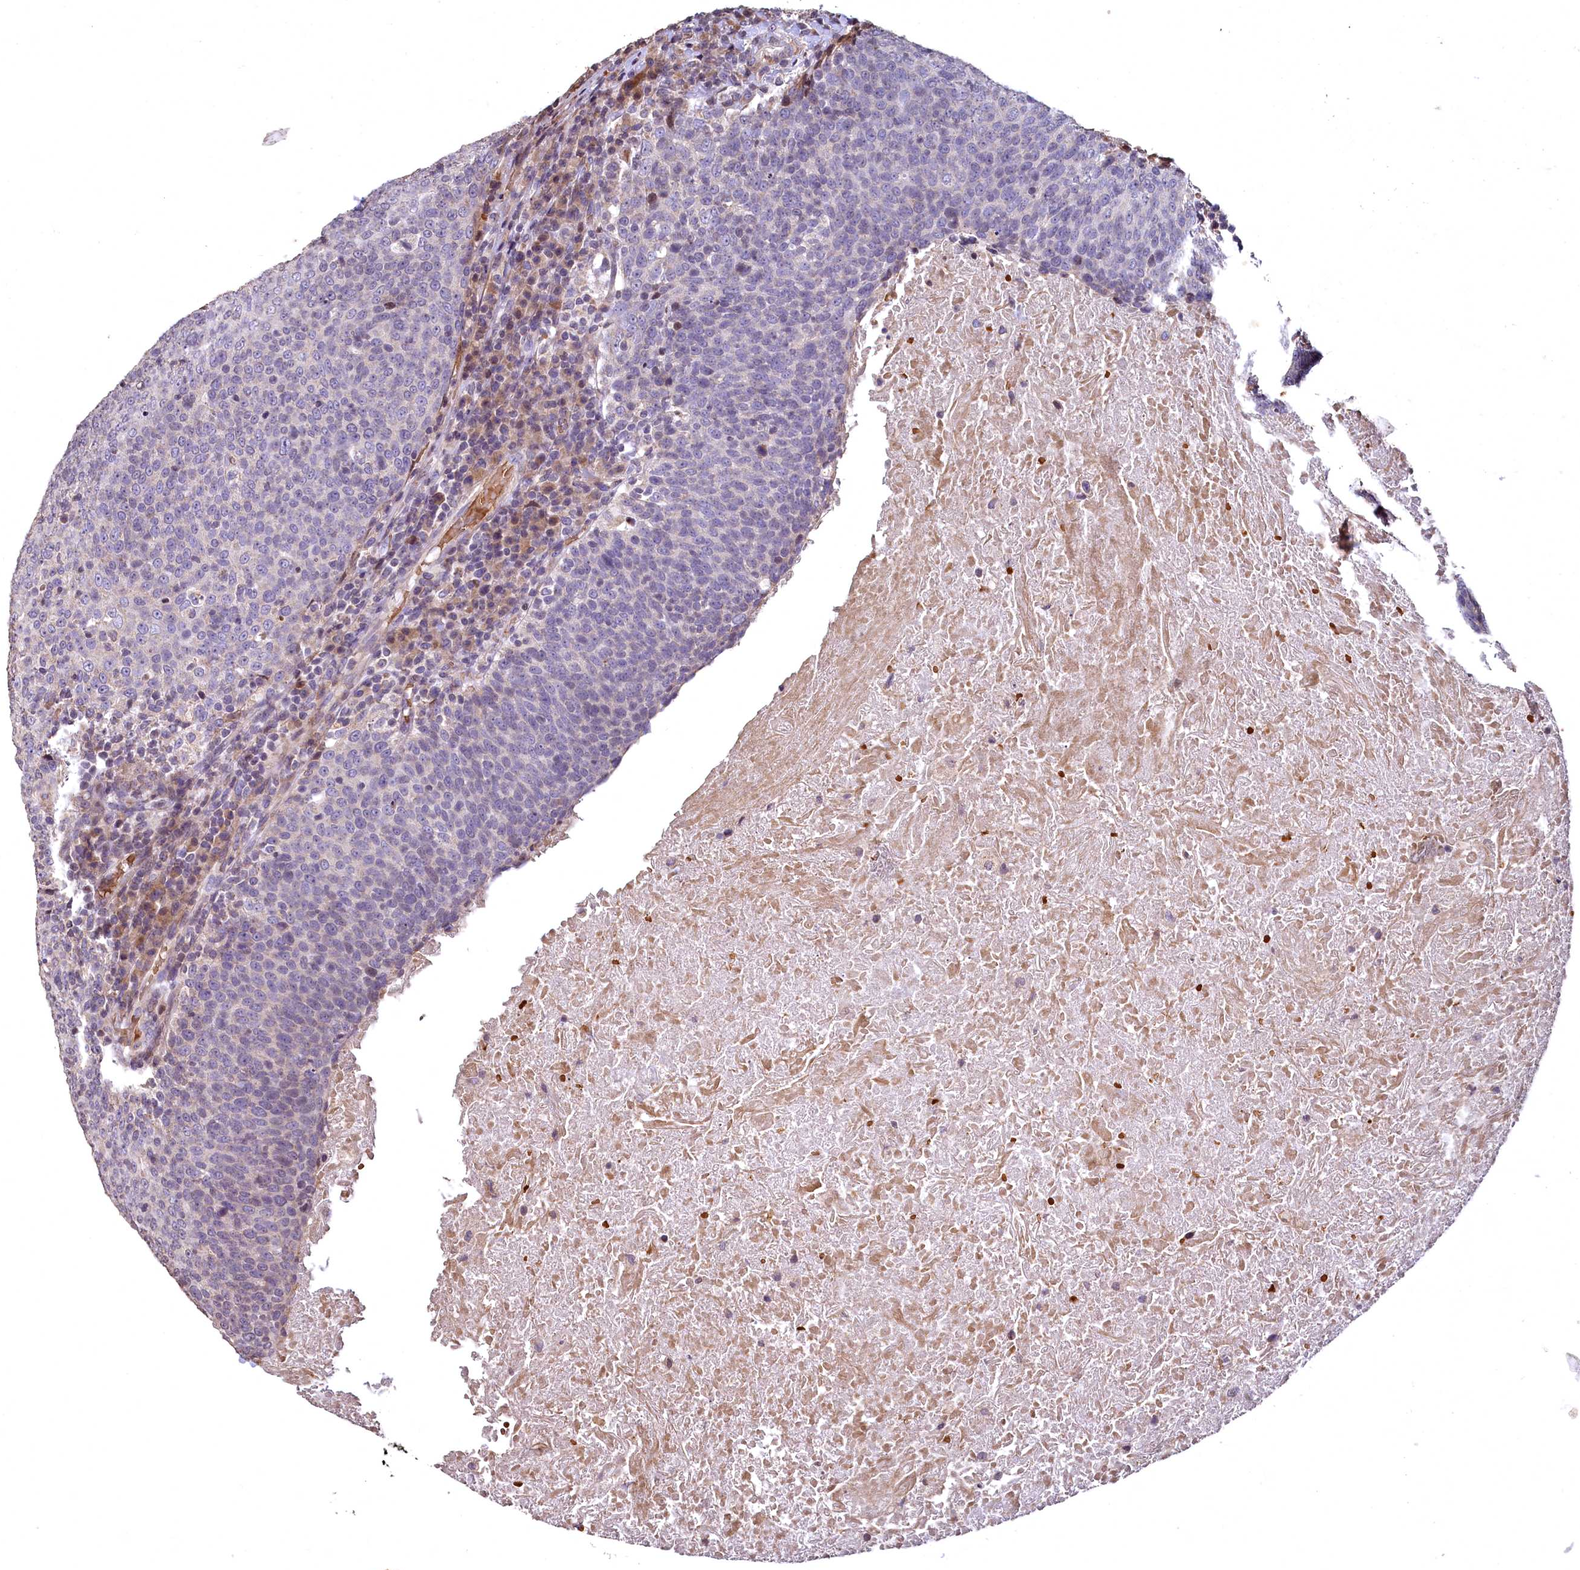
{"staining": {"intensity": "negative", "quantity": "none", "location": "none"}, "tissue": "head and neck cancer", "cell_type": "Tumor cells", "image_type": "cancer", "snomed": [{"axis": "morphology", "description": "Squamous cell carcinoma, NOS"}, {"axis": "morphology", "description": "Squamous cell carcinoma, metastatic, NOS"}, {"axis": "topography", "description": "Lymph node"}, {"axis": "topography", "description": "Head-Neck"}], "caption": "High magnification brightfield microscopy of head and neck cancer (squamous cell carcinoma) stained with DAB (brown) and counterstained with hematoxylin (blue): tumor cells show no significant expression.", "gene": "SPTA1", "patient": {"sex": "male", "age": 62}}